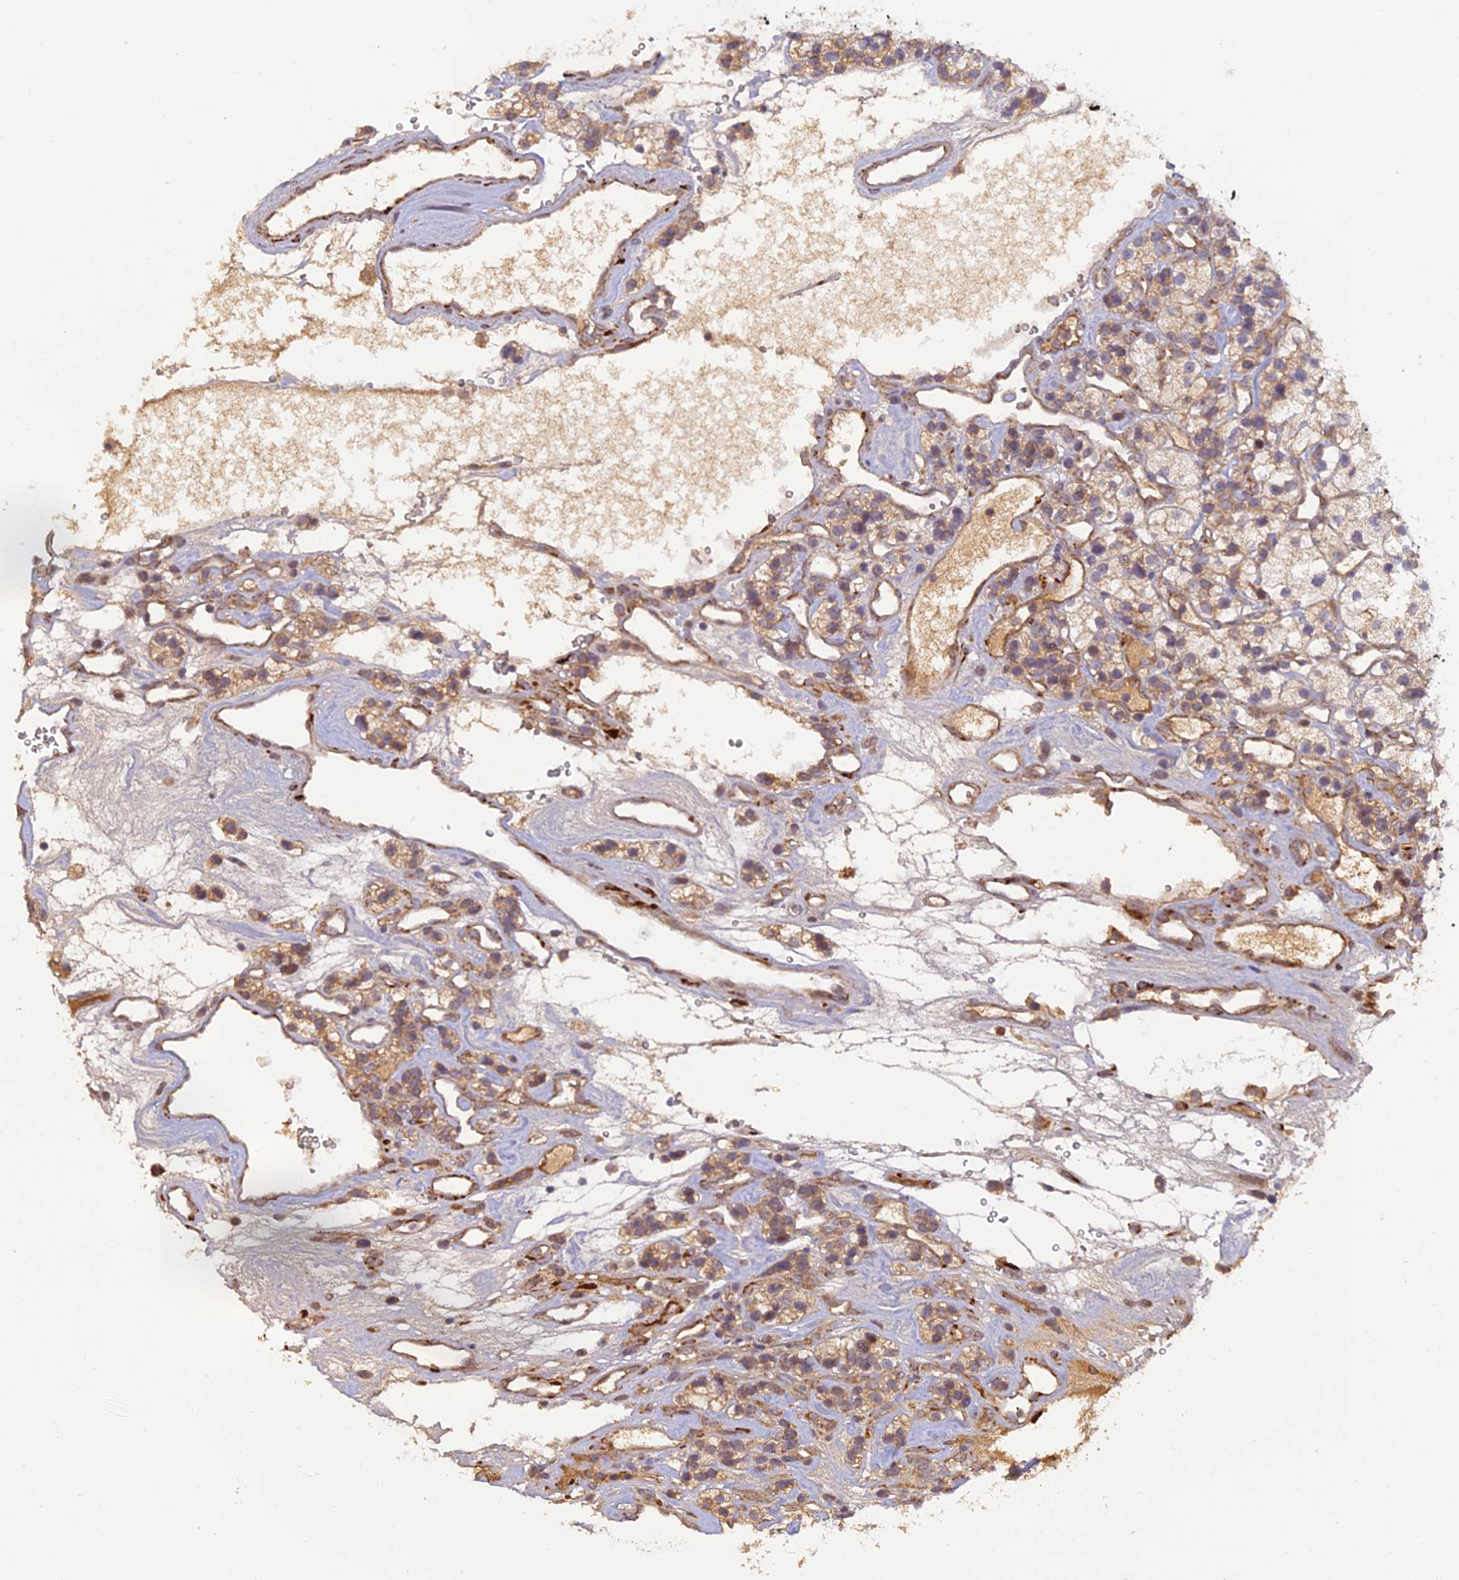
{"staining": {"intensity": "weak", "quantity": ">75%", "location": "cytoplasmic/membranous"}, "tissue": "renal cancer", "cell_type": "Tumor cells", "image_type": "cancer", "snomed": [{"axis": "morphology", "description": "Adenocarcinoma, NOS"}, {"axis": "topography", "description": "Kidney"}], "caption": "Adenocarcinoma (renal) was stained to show a protein in brown. There is low levels of weak cytoplasmic/membranous positivity in approximately >75% of tumor cells.", "gene": "P3H3", "patient": {"sex": "female", "age": 57}}